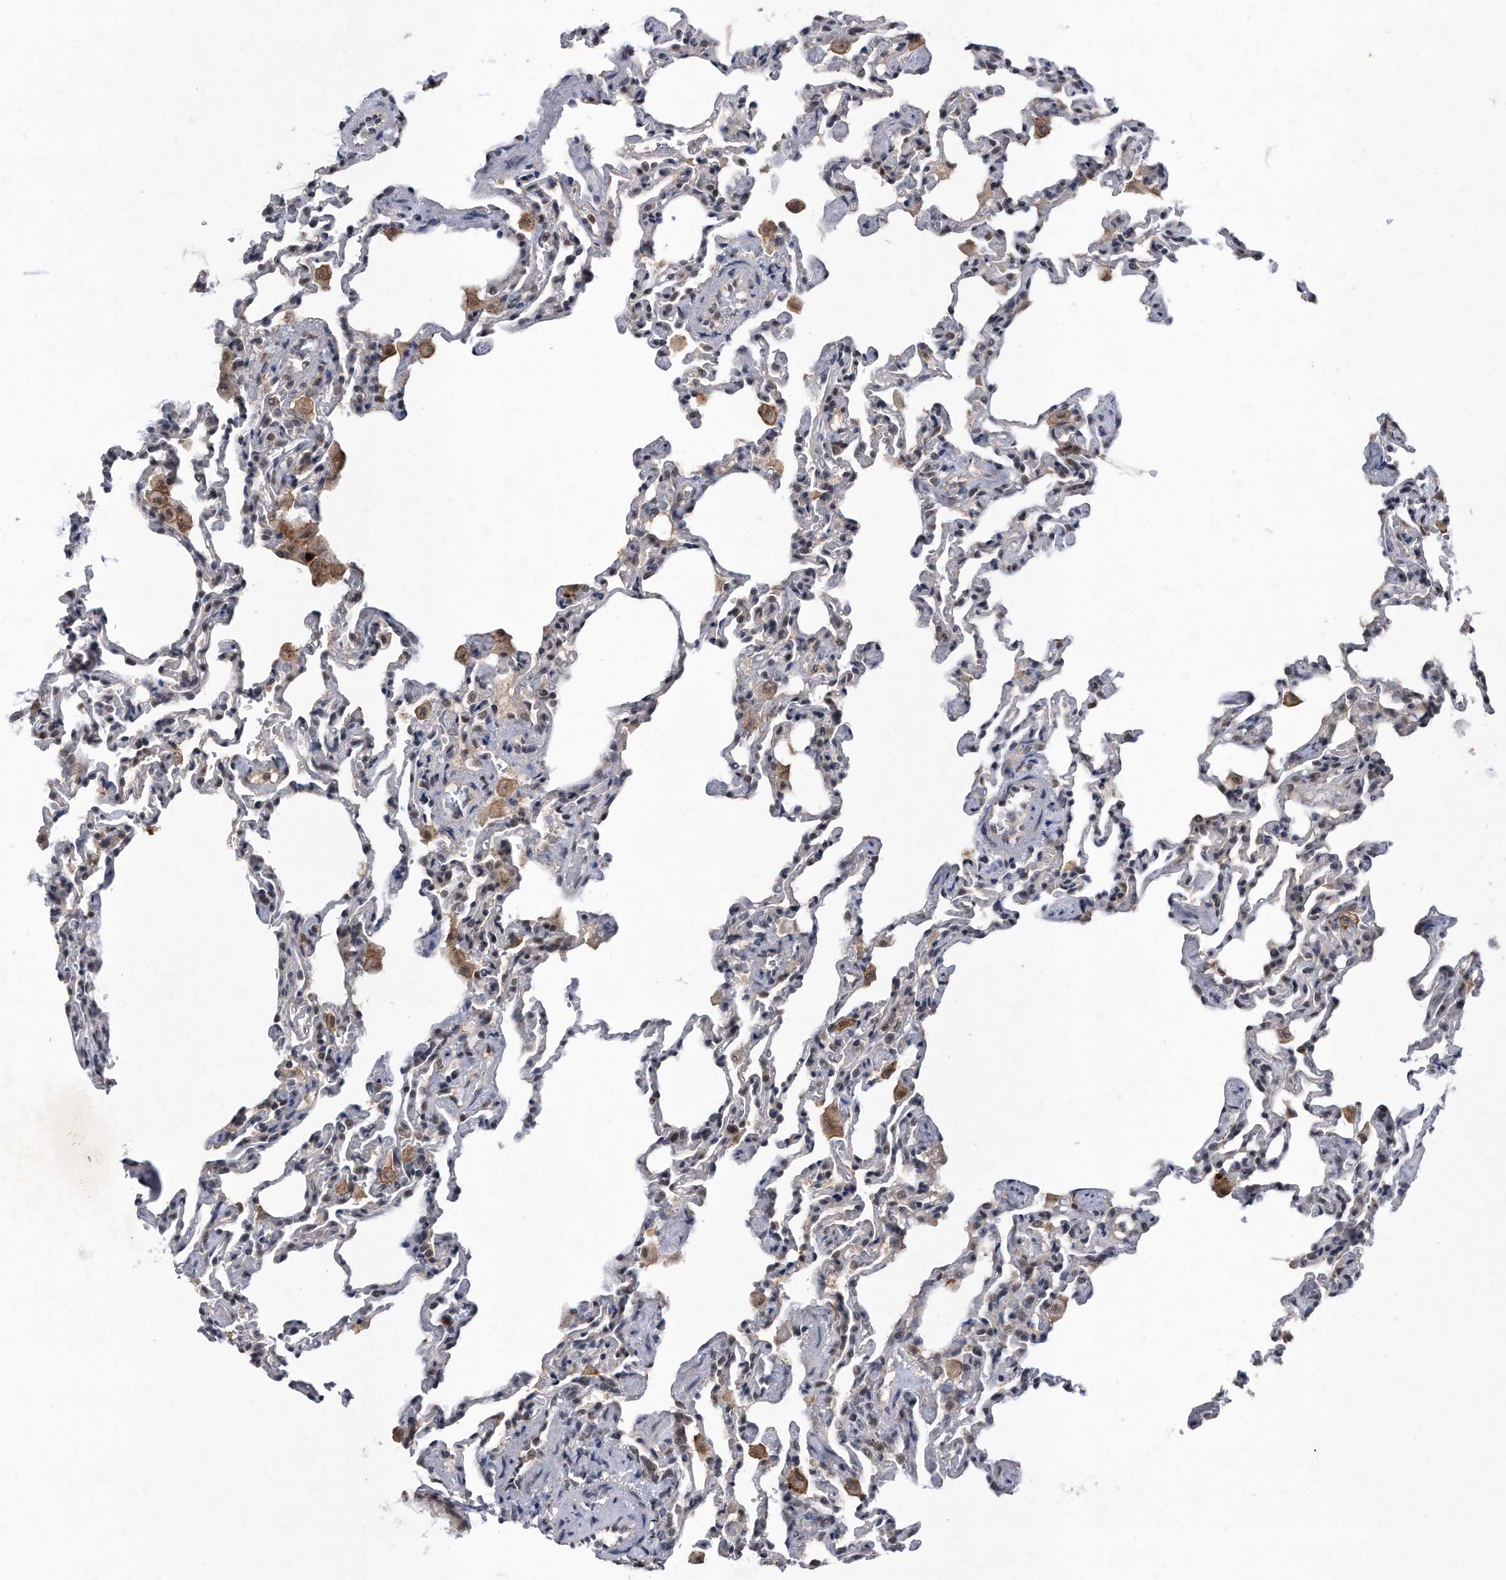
{"staining": {"intensity": "weak", "quantity": "<25%", "location": "cytoplasmic/membranous"}, "tissue": "lung", "cell_type": "Alveolar cells", "image_type": "normal", "snomed": [{"axis": "morphology", "description": "Normal tissue, NOS"}, {"axis": "topography", "description": "Lung"}], "caption": "High power microscopy histopathology image of an IHC photomicrograph of unremarkable lung, revealing no significant positivity in alveolar cells.", "gene": "VIRMA", "patient": {"sex": "male", "age": 20}}